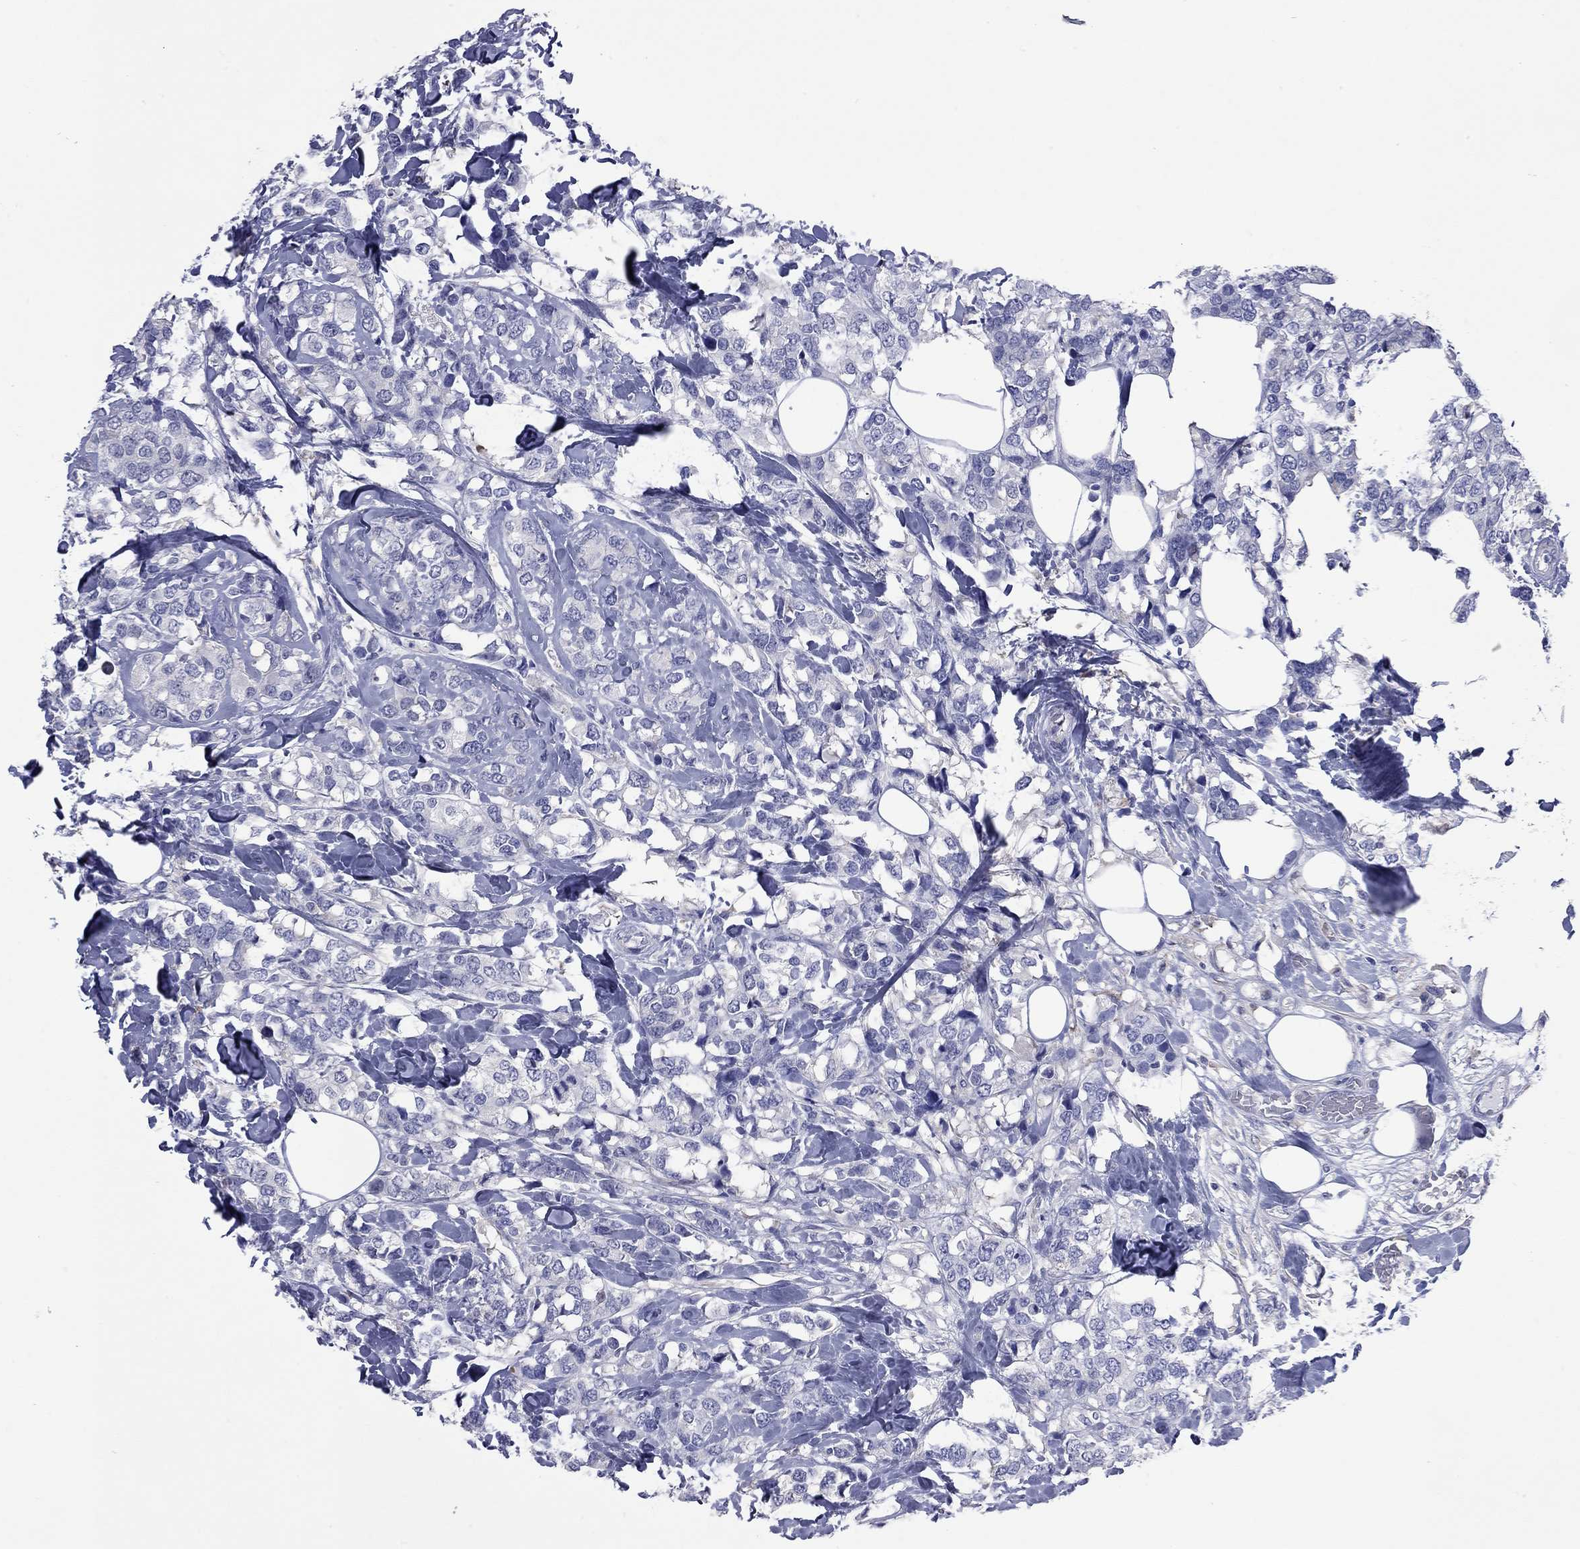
{"staining": {"intensity": "negative", "quantity": "none", "location": "none"}, "tissue": "breast cancer", "cell_type": "Tumor cells", "image_type": "cancer", "snomed": [{"axis": "morphology", "description": "Lobular carcinoma"}, {"axis": "topography", "description": "Breast"}], "caption": "The micrograph demonstrates no significant expression in tumor cells of lobular carcinoma (breast).", "gene": "ACTL7B", "patient": {"sex": "female", "age": 59}}